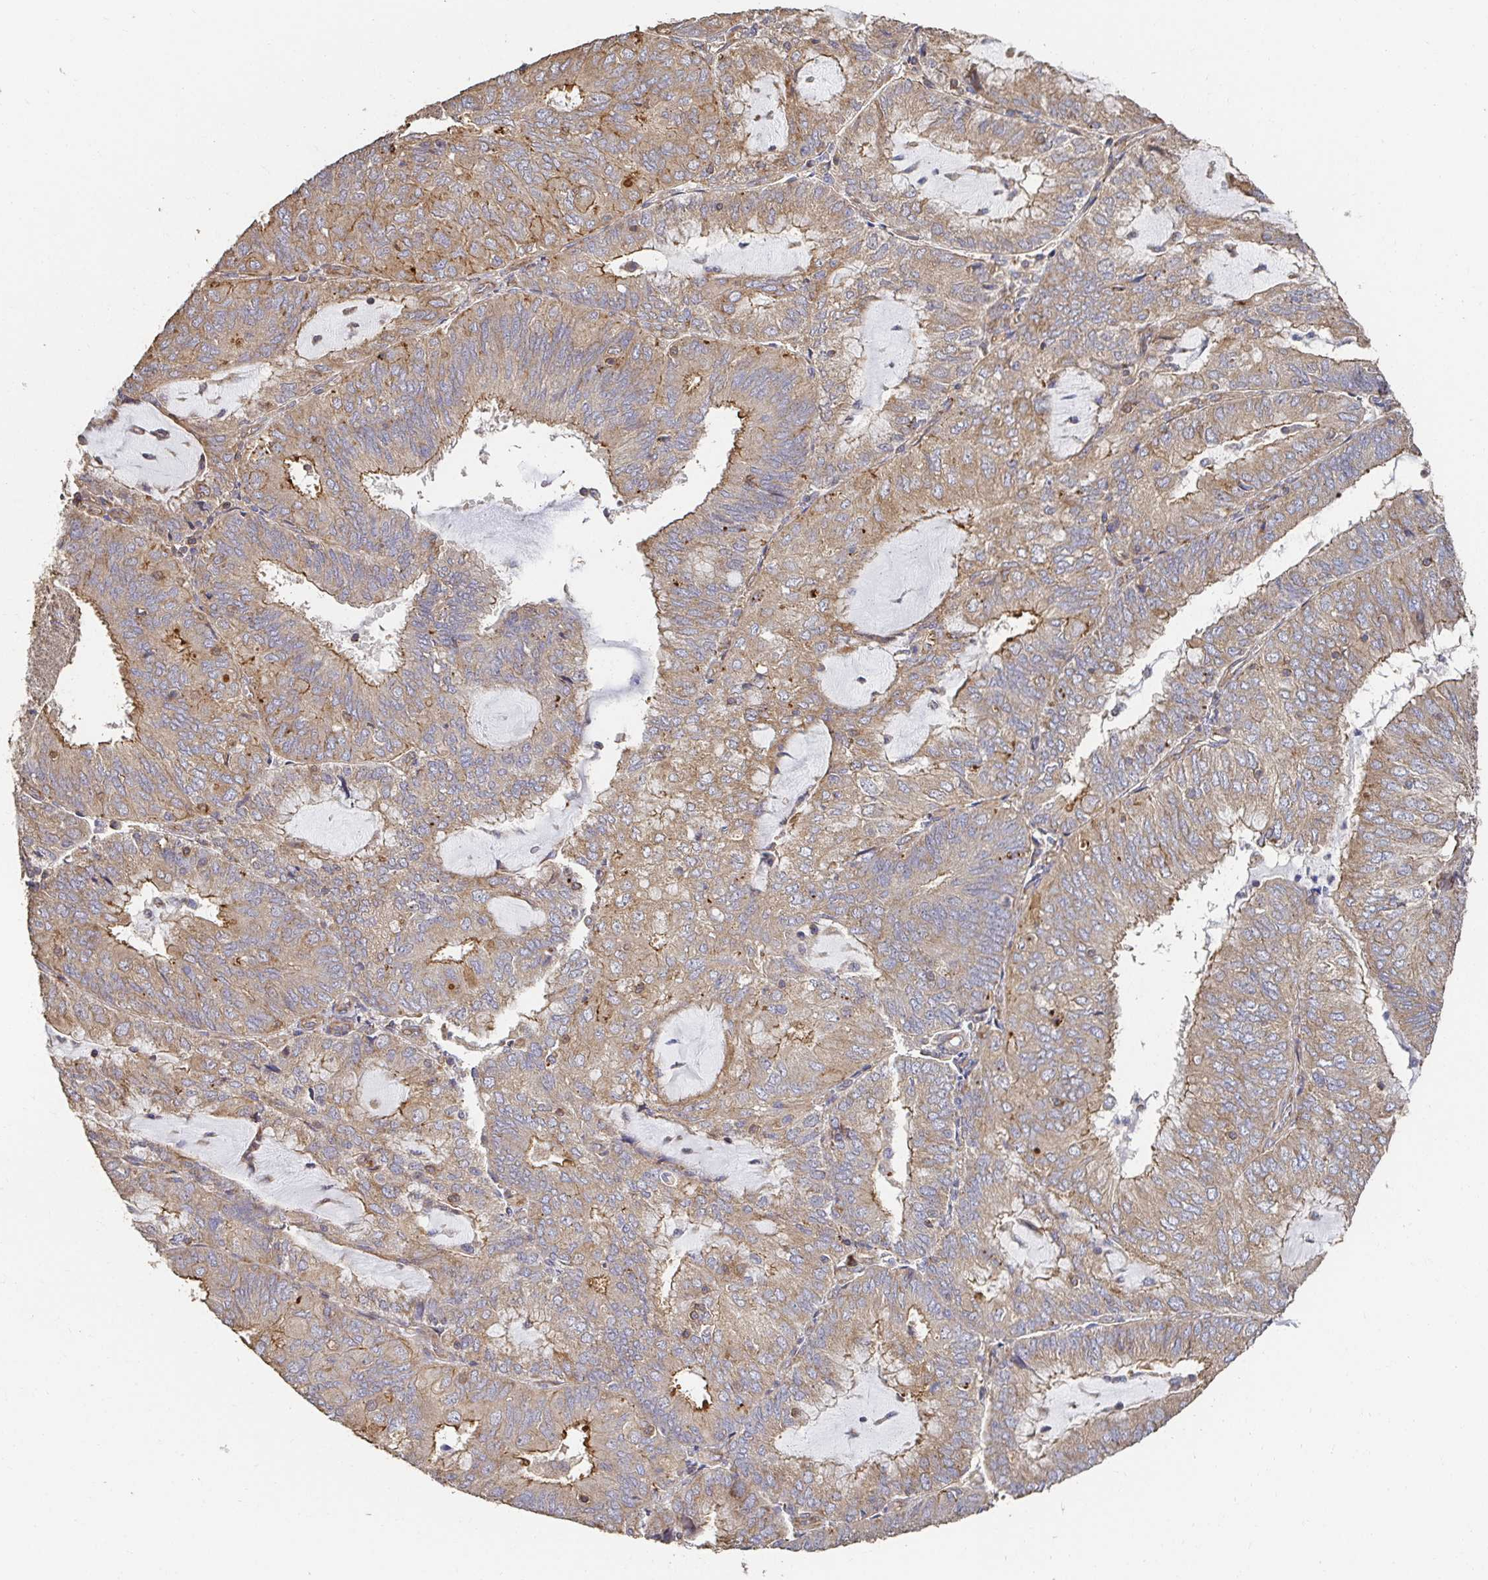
{"staining": {"intensity": "moderate", "quantity": ">75%", "location": "cytoplasmic/membranous"}, "tissue": "endometrial cancer", "cell_type": "Tumor cells", "image_type": "cancer", "snomed": [{"axis": "morphology", "description": "Adenocarcinoma, NOS"}, {"axis": "topography", "description": "Endometrium"}], "caption": "A histopathology image showing moderate cytoplasmic/membranous staining in about >75% of tumor cells in endometrial cancer, as visualized by brown immunohistochemical staining.", "gene": "APBB1", "patient": {"sex": "female", "age": 81}}